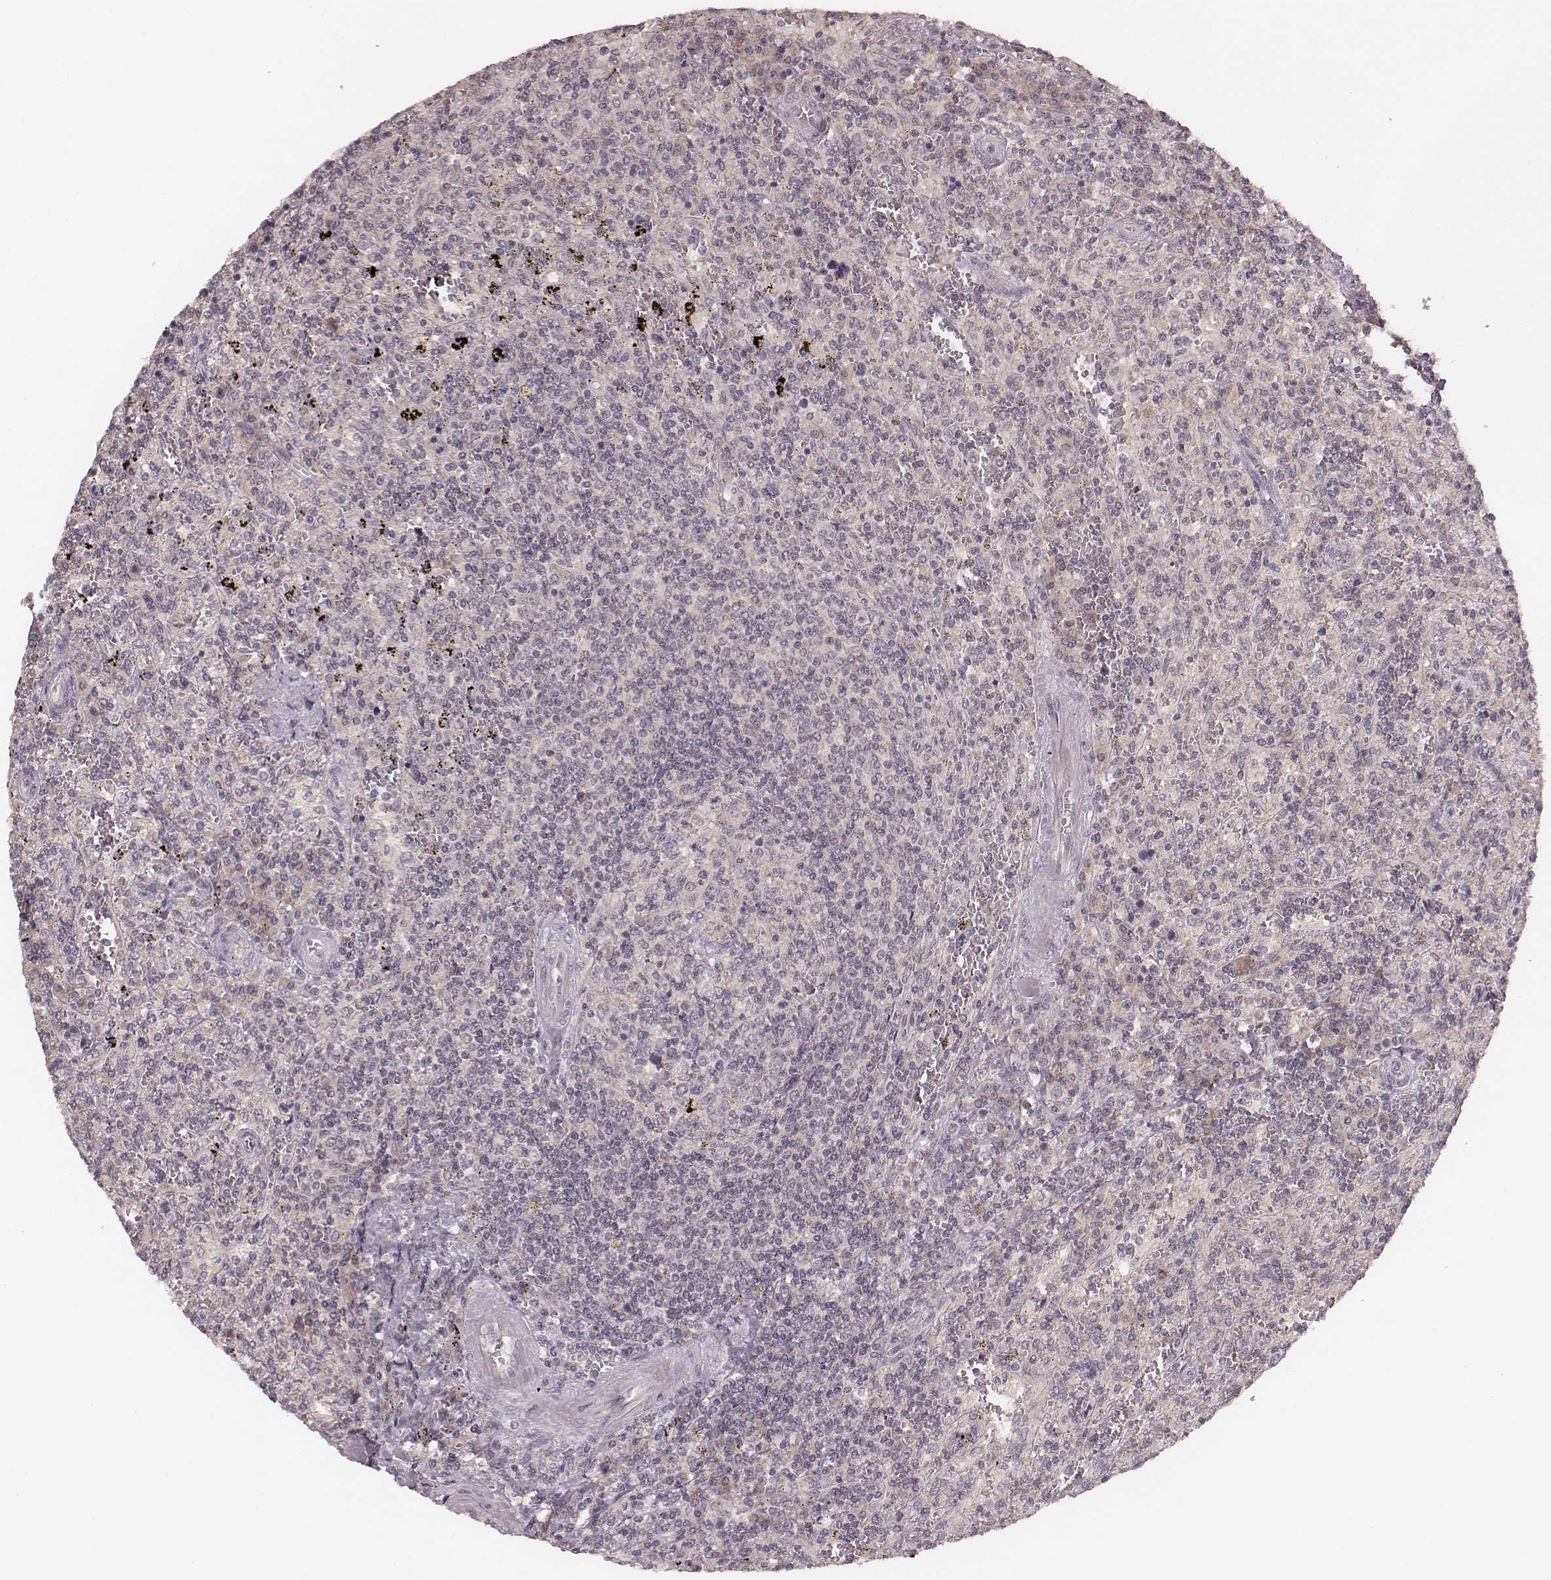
{"staining": {"intensity": "negative", "quantity": "none", "location": "none"}, "tissue": "lymphoma", "cell_type": "Tumor cells", "image_type": "cancer", "snomed": [{"axis": "morphology", "description": "Malignant lymphoma, non-Hodgkin's type, Low grade"}, {"axis": "topography", "description": "Spleen"}], "caption": "Immunohistochemistry (IHC) image of low-grade malignant lymphoma, non-Hodgkin's type stained for a protein (brown), which exhibits no expression in tumor cells. (DAB (3,3'-diaminobenzidine) IHC visualized using brightfield microscopy, high magnification).", "gene": "LY6K", "patient": {"sex": "male", "age": 62}}